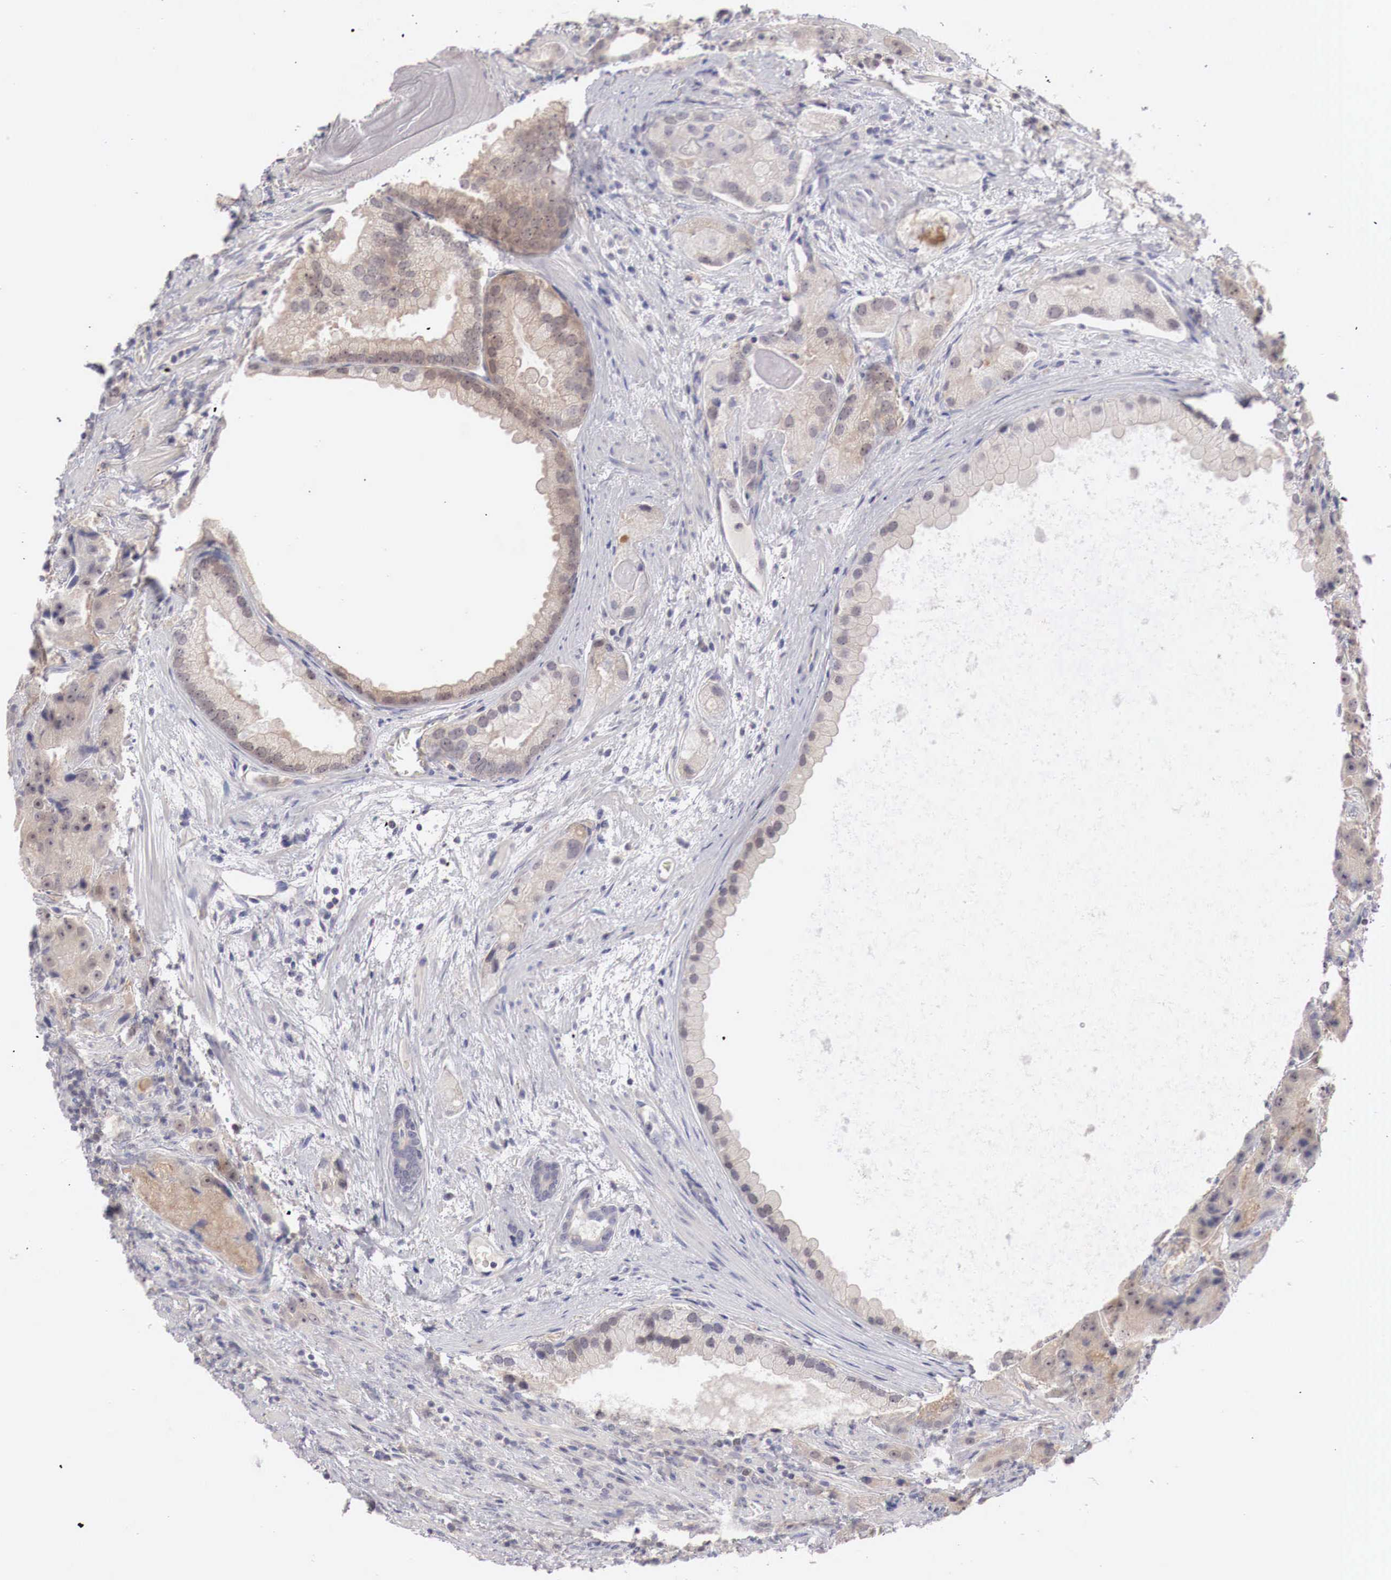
{"staining": {"intensity": "weak", "quantity": "25%-75%", "location": "cytoplasmic/membranous"}, "tissue": "prostate cancer", "cell_type": "Tumor cells", "image_type": "cancer", "snomed": [{"axis": "morphology", "description": "Adenocarcinoma, Medium grade"}, {"axis": "topography", "description": "Prostate"}], "caption": "A photomicrograph showing weak cytoplasmic/membranous expression in approximately 25%-75% of tumor cells in prostate medium-grade adenocarcinoma, as visualized by brown immunohistochemical staining.", "gene": "GATA1", "patient": {"sex": "male", "age": 70}}